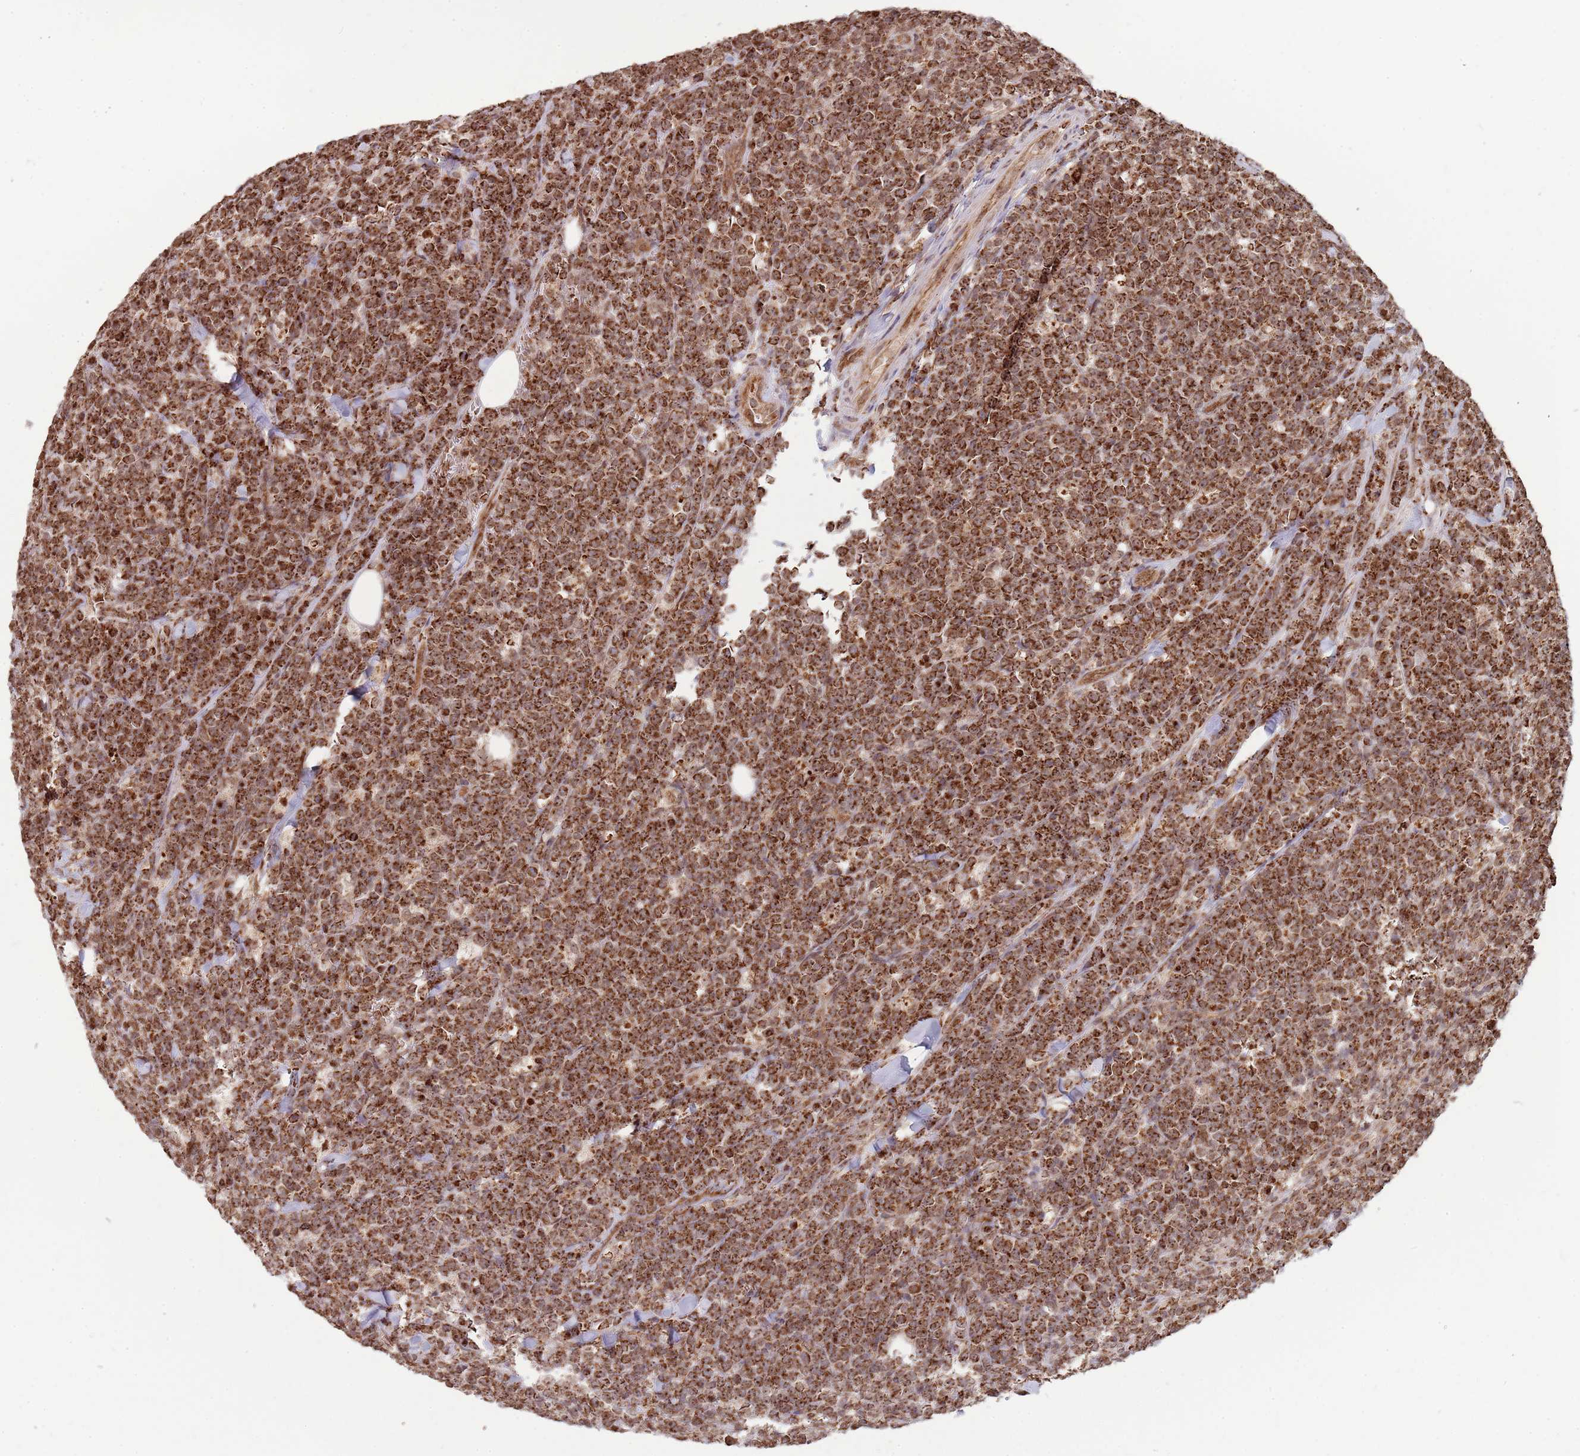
{"staining": {"intensity": "moderate", "quantity": ">75%", "location": "cytoplasmic/membranous,nuclear"}, "tissue": "lymphoma", "cell_type": "Tumor cells", "image_type": "cancer", "snomed": [{"axis": "morphology", "description": "Malignant lymphoma, non-Hodgkin's type, High grade"}, {"axis": "topography", "description": "Small intestine"}], "caption": "High-grade malignant lymphoma, non-Hodgkin's type was stained to show a protein in brown. There is medium levels of moderate cytoplasmic/membranous and nuclear expression in about >75% of tumor cells.", "gene": "DCHS1", "patient": {"sex": "male", "age": 8}}